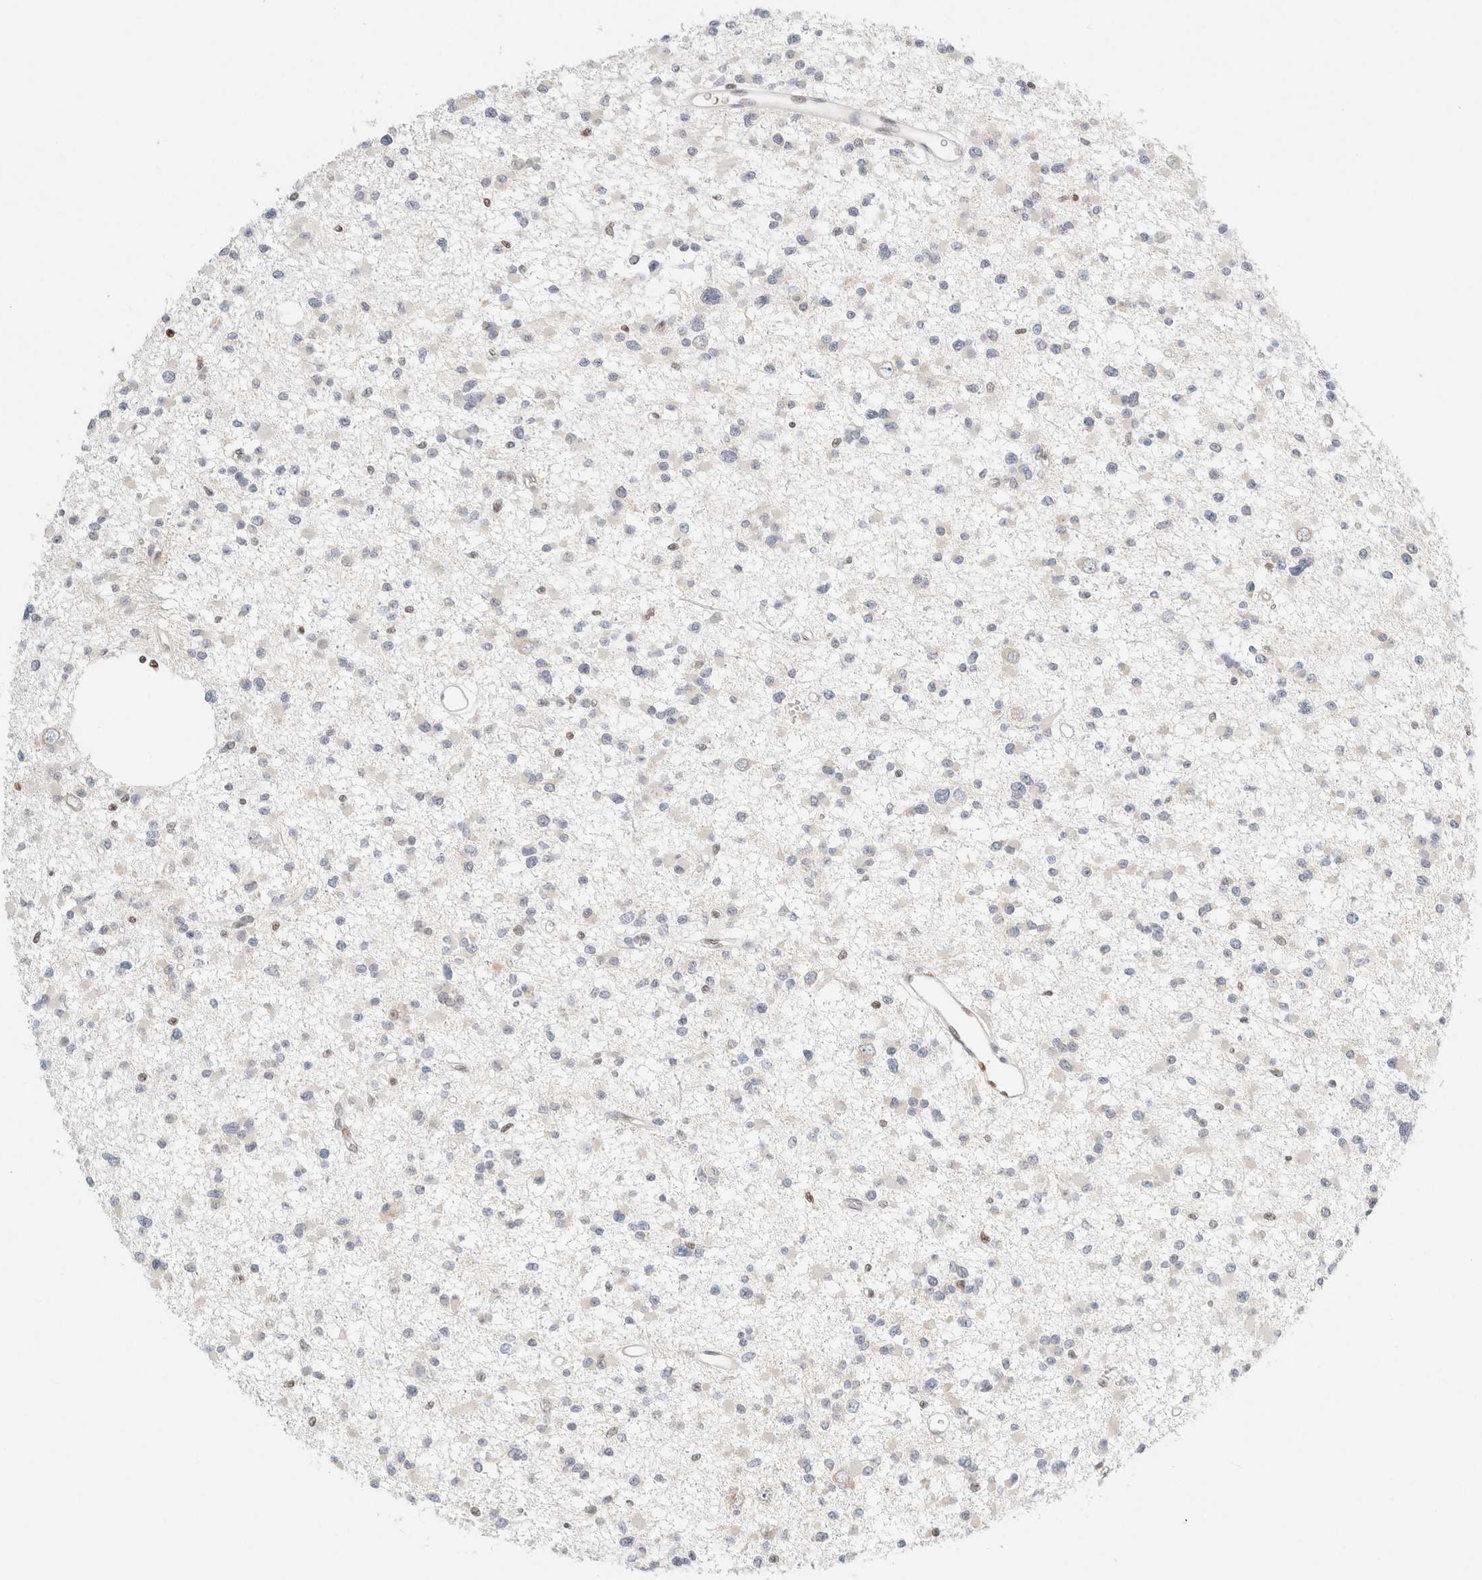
{"staining": {"intensity": "negative", "quantity": "none", "location": "none"}, "tissue": "glioma", "cell_type": "Tumor cells", "image_type": "cancer", "snomed": [{"axis": "morphology", "description": "Glioma, malignant, Low grade"}, {"axis": "topography", "description": "Brain"}], "caption": "There is no significant staining in tumor cells of low-grade glioma (malignant). Nuclei are stained in blue.", "gene": "DDB2", "patient": {"sex": "female", "age": 22}}